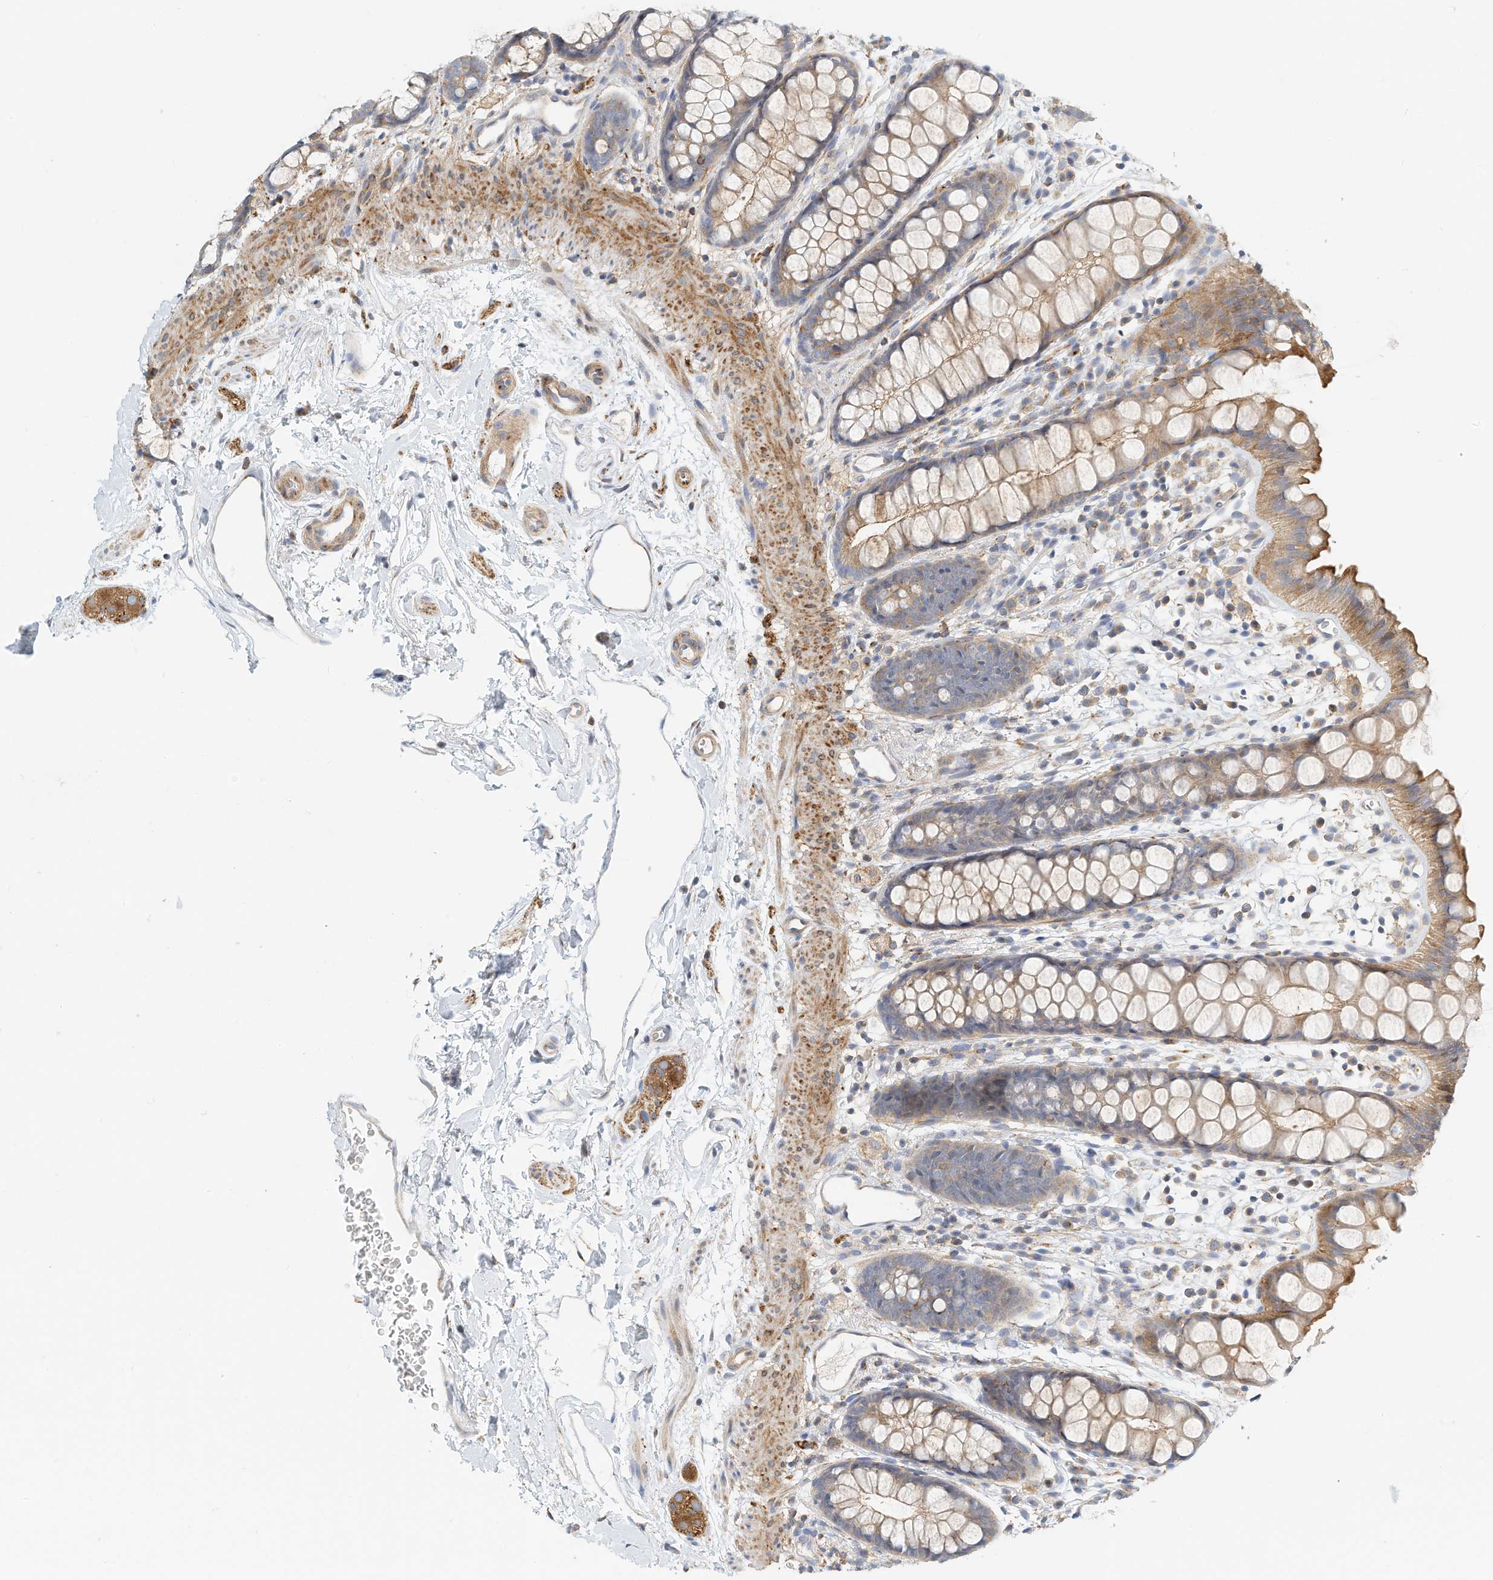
{"staining": {"intensity": "moderate", "quantity": "25%-75%", "location": "cytoplasmic/membranous"}, "tissue": "rectum", "cell_type": "Glandular cells", "image_type": "normal", "snomed": [{"axis": "morphology", "description": "Normal tissue, NOS"}, {"axis": "topography", "description": "Rectum"}], "caption": "Glandular cells reveal moderate cytoplasmic/membranous expression in about 25%-75% of cells in unremarkable rectum.", "gene": "MICAL1", "patient": {"sex": "female", "age": 65}}